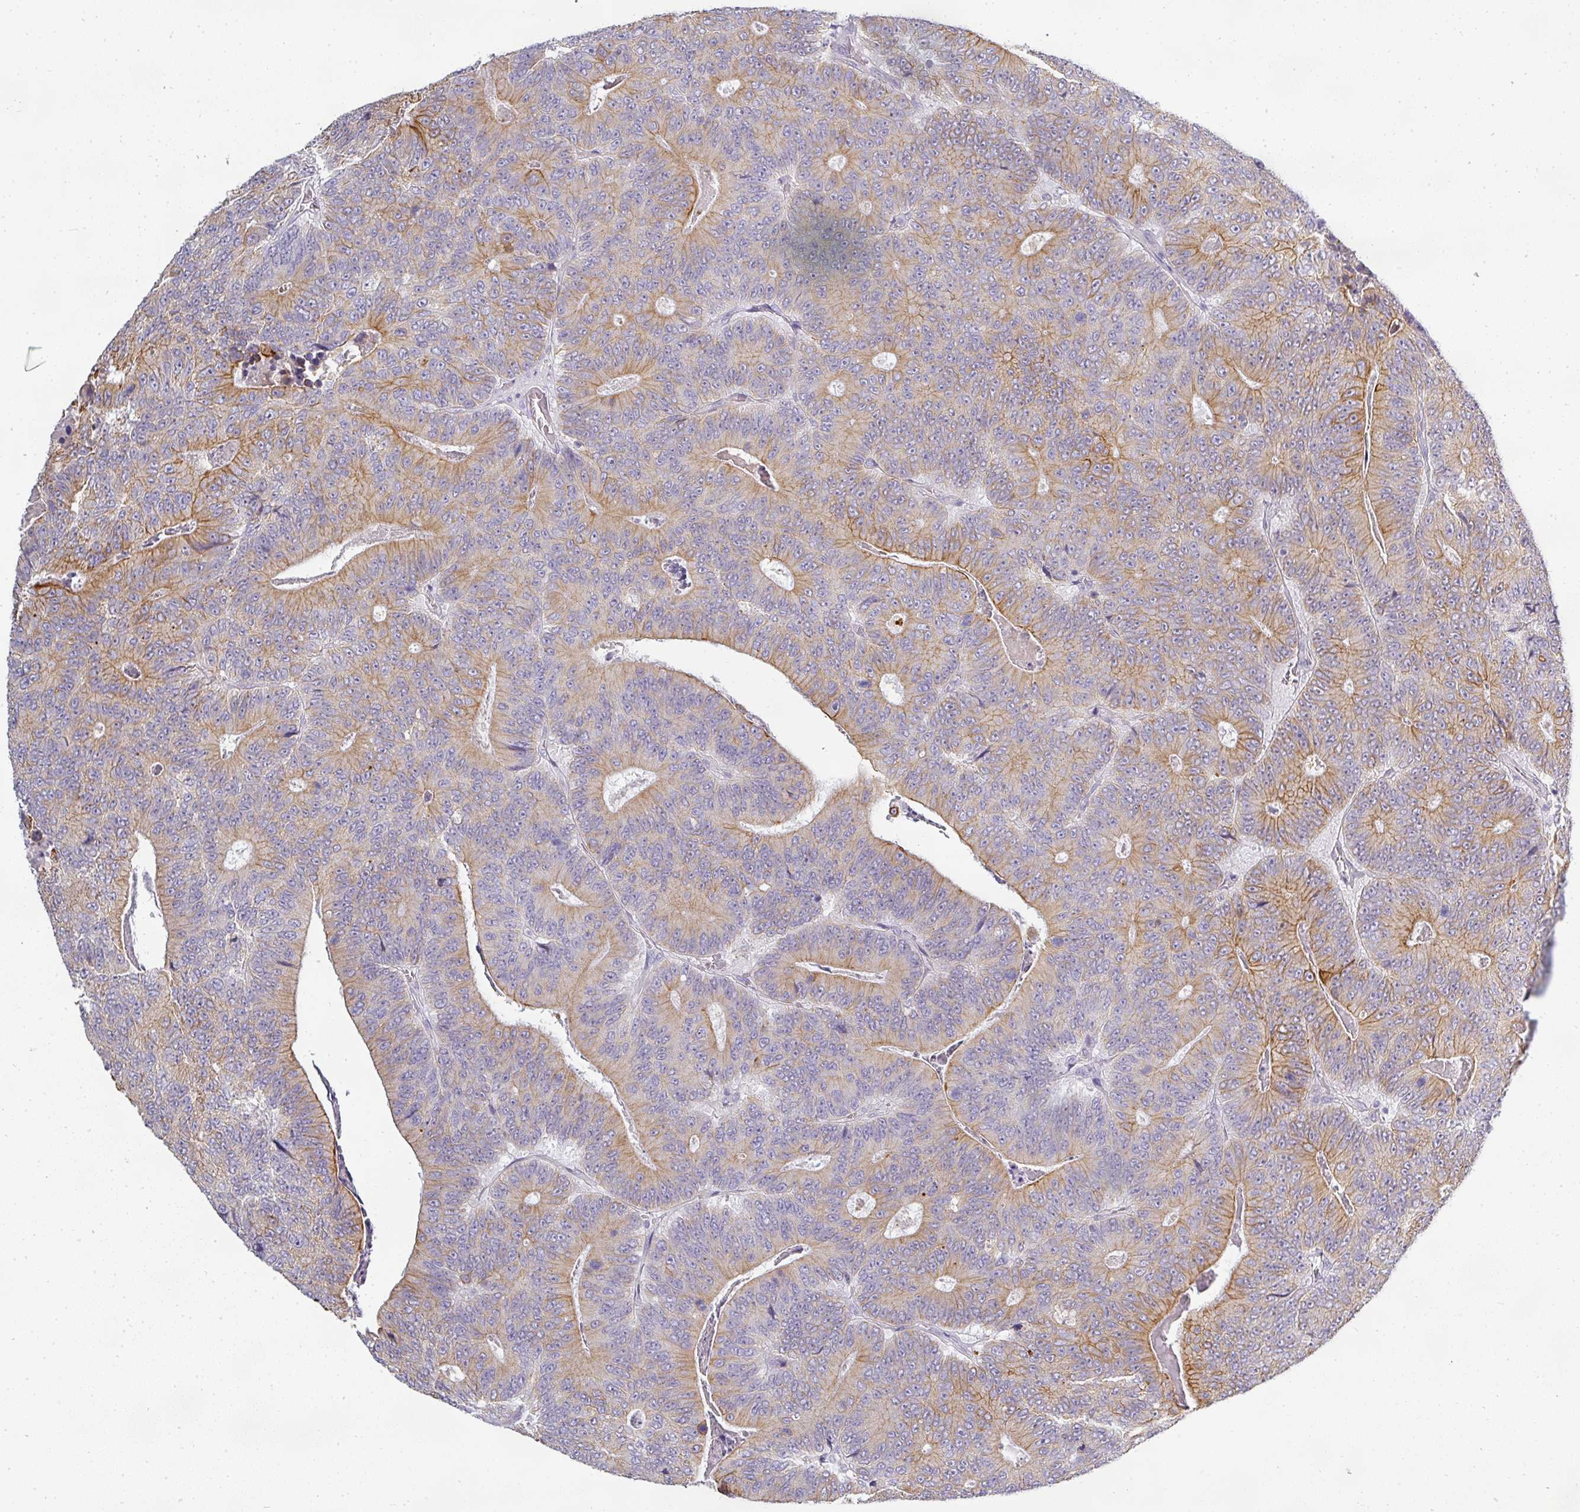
{"staining": {"intensity": "moderate", "quantity": "25%-75%", "location": "cytoplasmic/membranous"}, "tissue": "colorectal cancer", "cell_type": "Tumor cells", "image_type": "cancer", "snomed": [{"axis": "morphology", "description": "Adenocarcinoma, NOS"}, {"axis": "topography", "description": "Colon"}], "caption": "The image reveals staining of colorectal cancer, revealing moderate cytoplasmic/membranous protein expression (brown color) within tumor cells.", "gene": "ASXL3", "patient": {"sex": "male", "age": 83}}